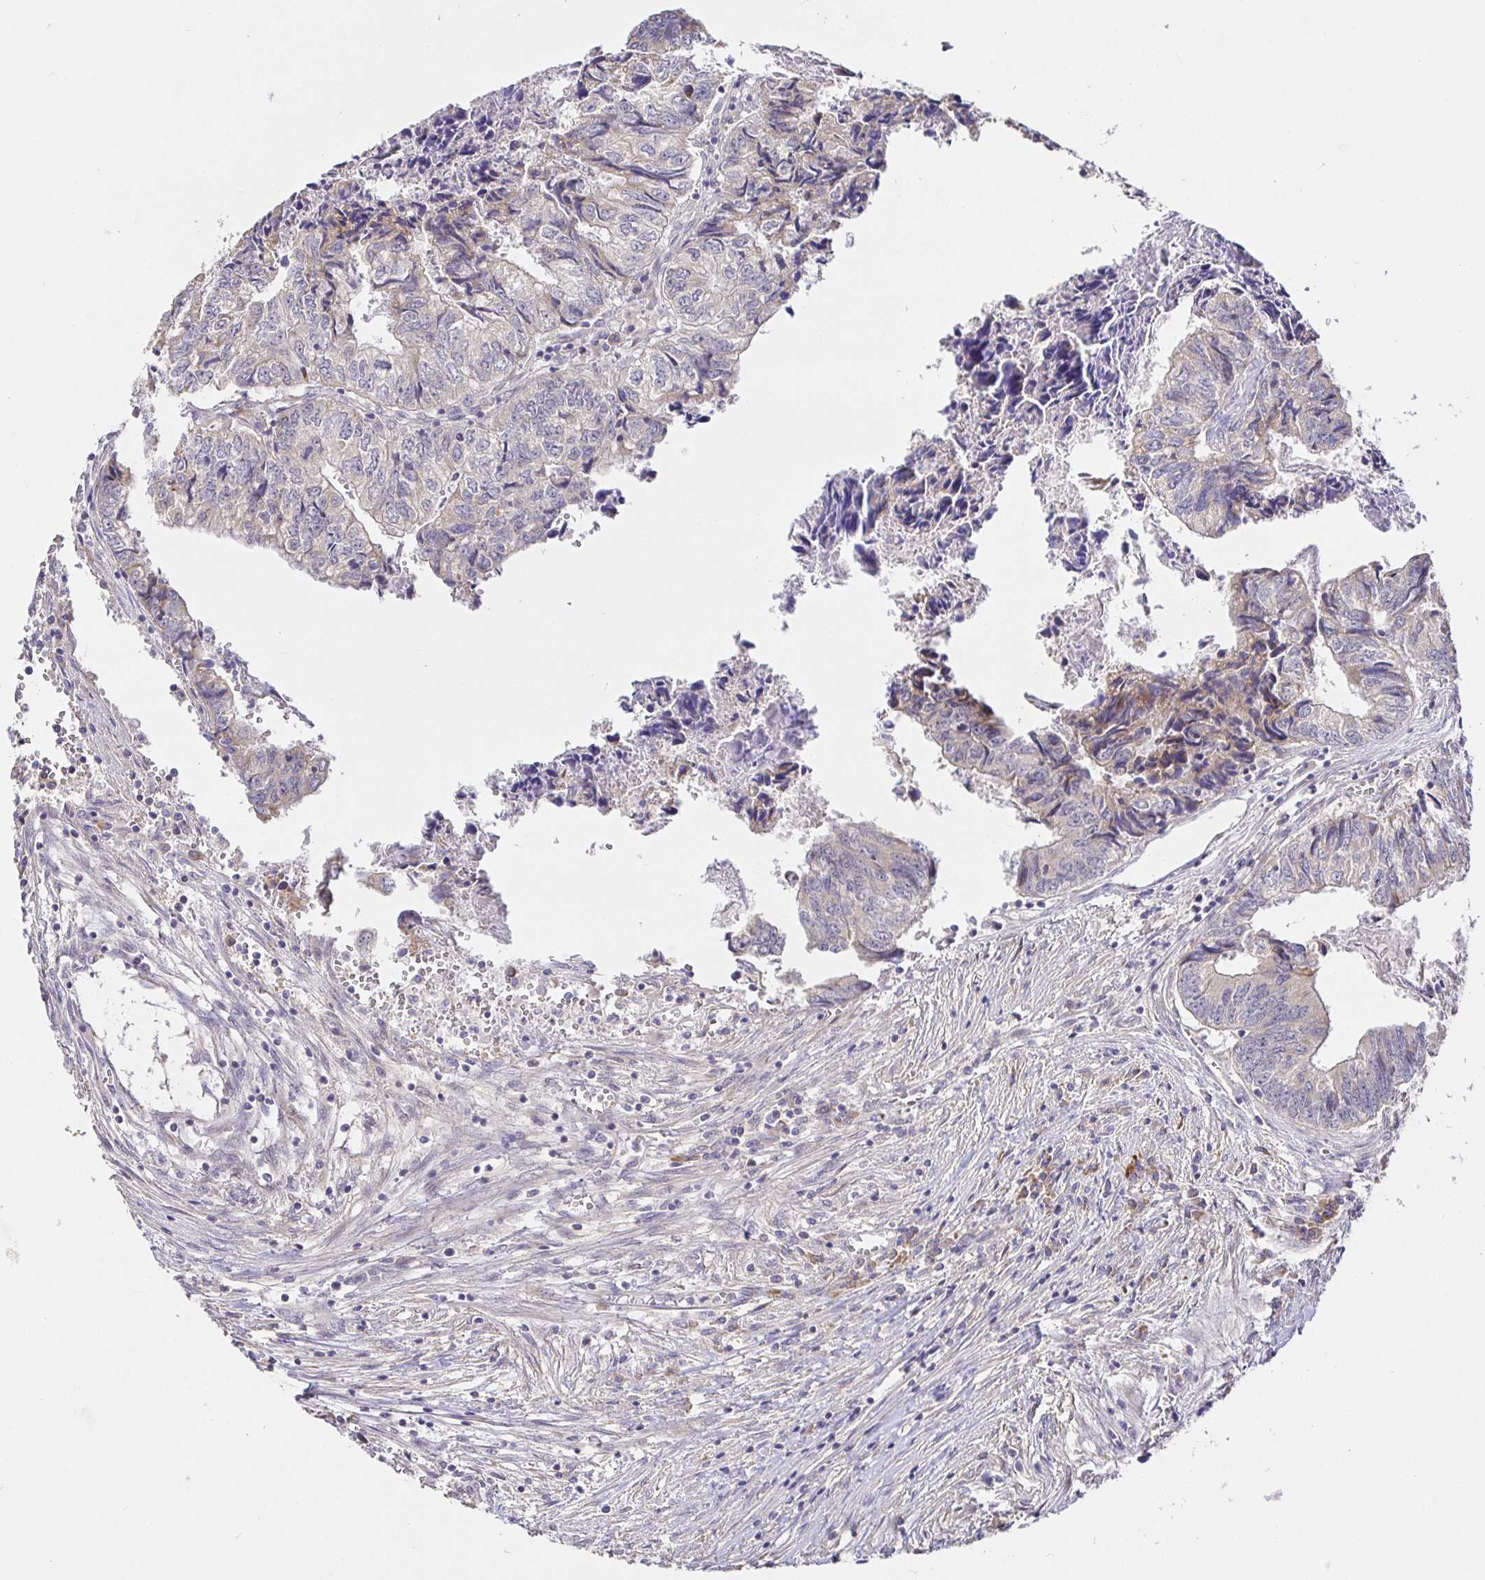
{"staining": {"intensity": "weak", "quantity": "<25%", "location": "cytoplasmic/membranous"}, "tissue": "colorectal cancer", "cell_type": "Tumor cells", "image_type": "cancer", "snomed": [{"axis": "morphology", "description": "Adenocarcinoma, NOS"}, {"axis": "topography", "description": "Colon"}], "caption": "Colorectal cancer was stained to show a protein in brown. There is no significant staining in tumor cells. Nuclei are stained in blue.", "gene": "ZDHHC11", "patient": {"sex": "male", "age": 86}}